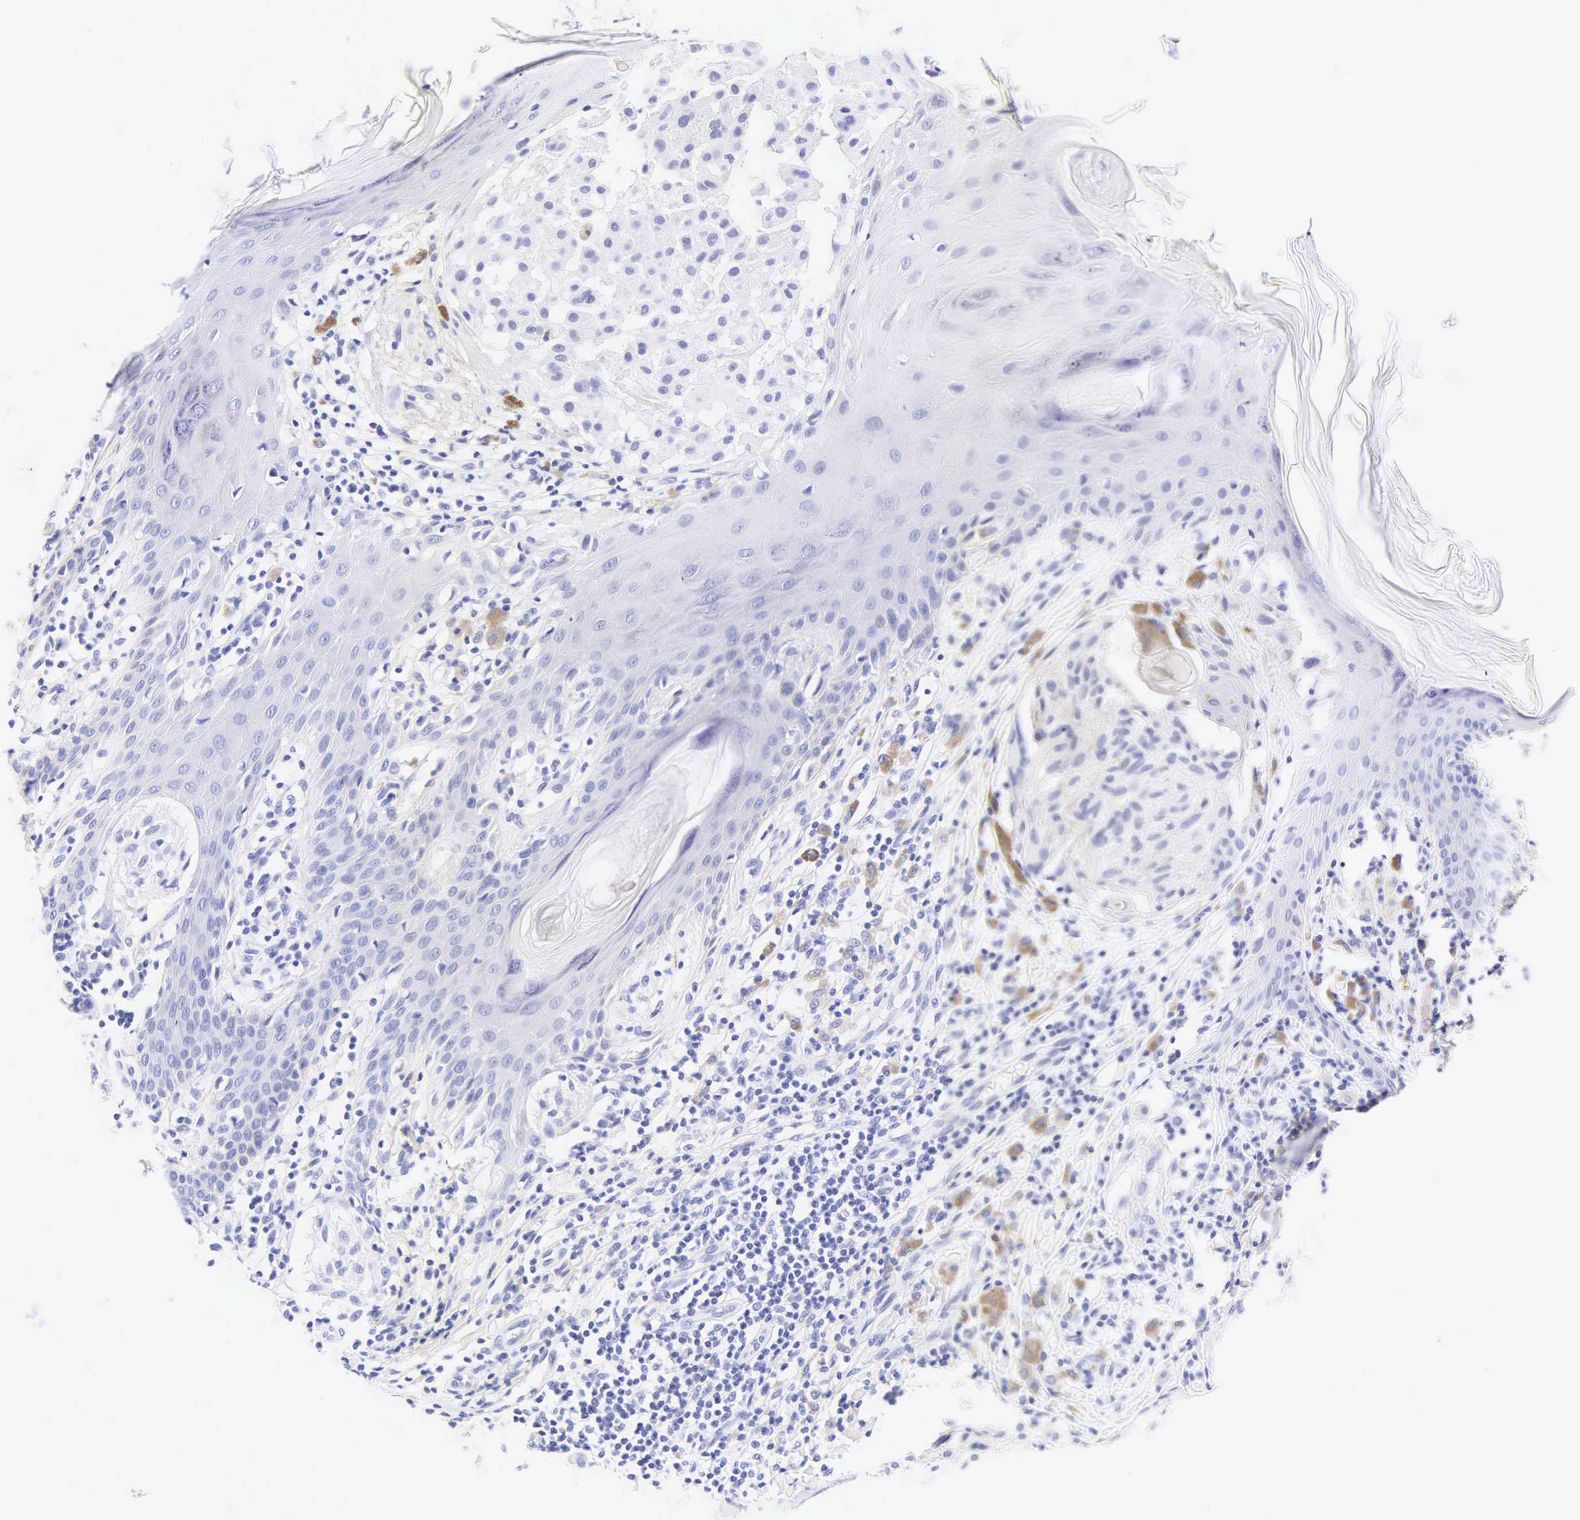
{"staining": {"intensity": "negative", "quantity": "none", "location": "none"}, "tissue": "melanoma", "cell_type": "Tumor cells", "image_type": "cancer", "snomed": [{"axis": "morphology", "description": "Malignant melanoma, NOS"}, {"axis": "topography", "description": "Skin"}], "caption": "Melanoma stained for a protein using IHC displays no staining tumor cells.", "gene": "CALD1", "patient": {"sex": "male", "age": 36}}